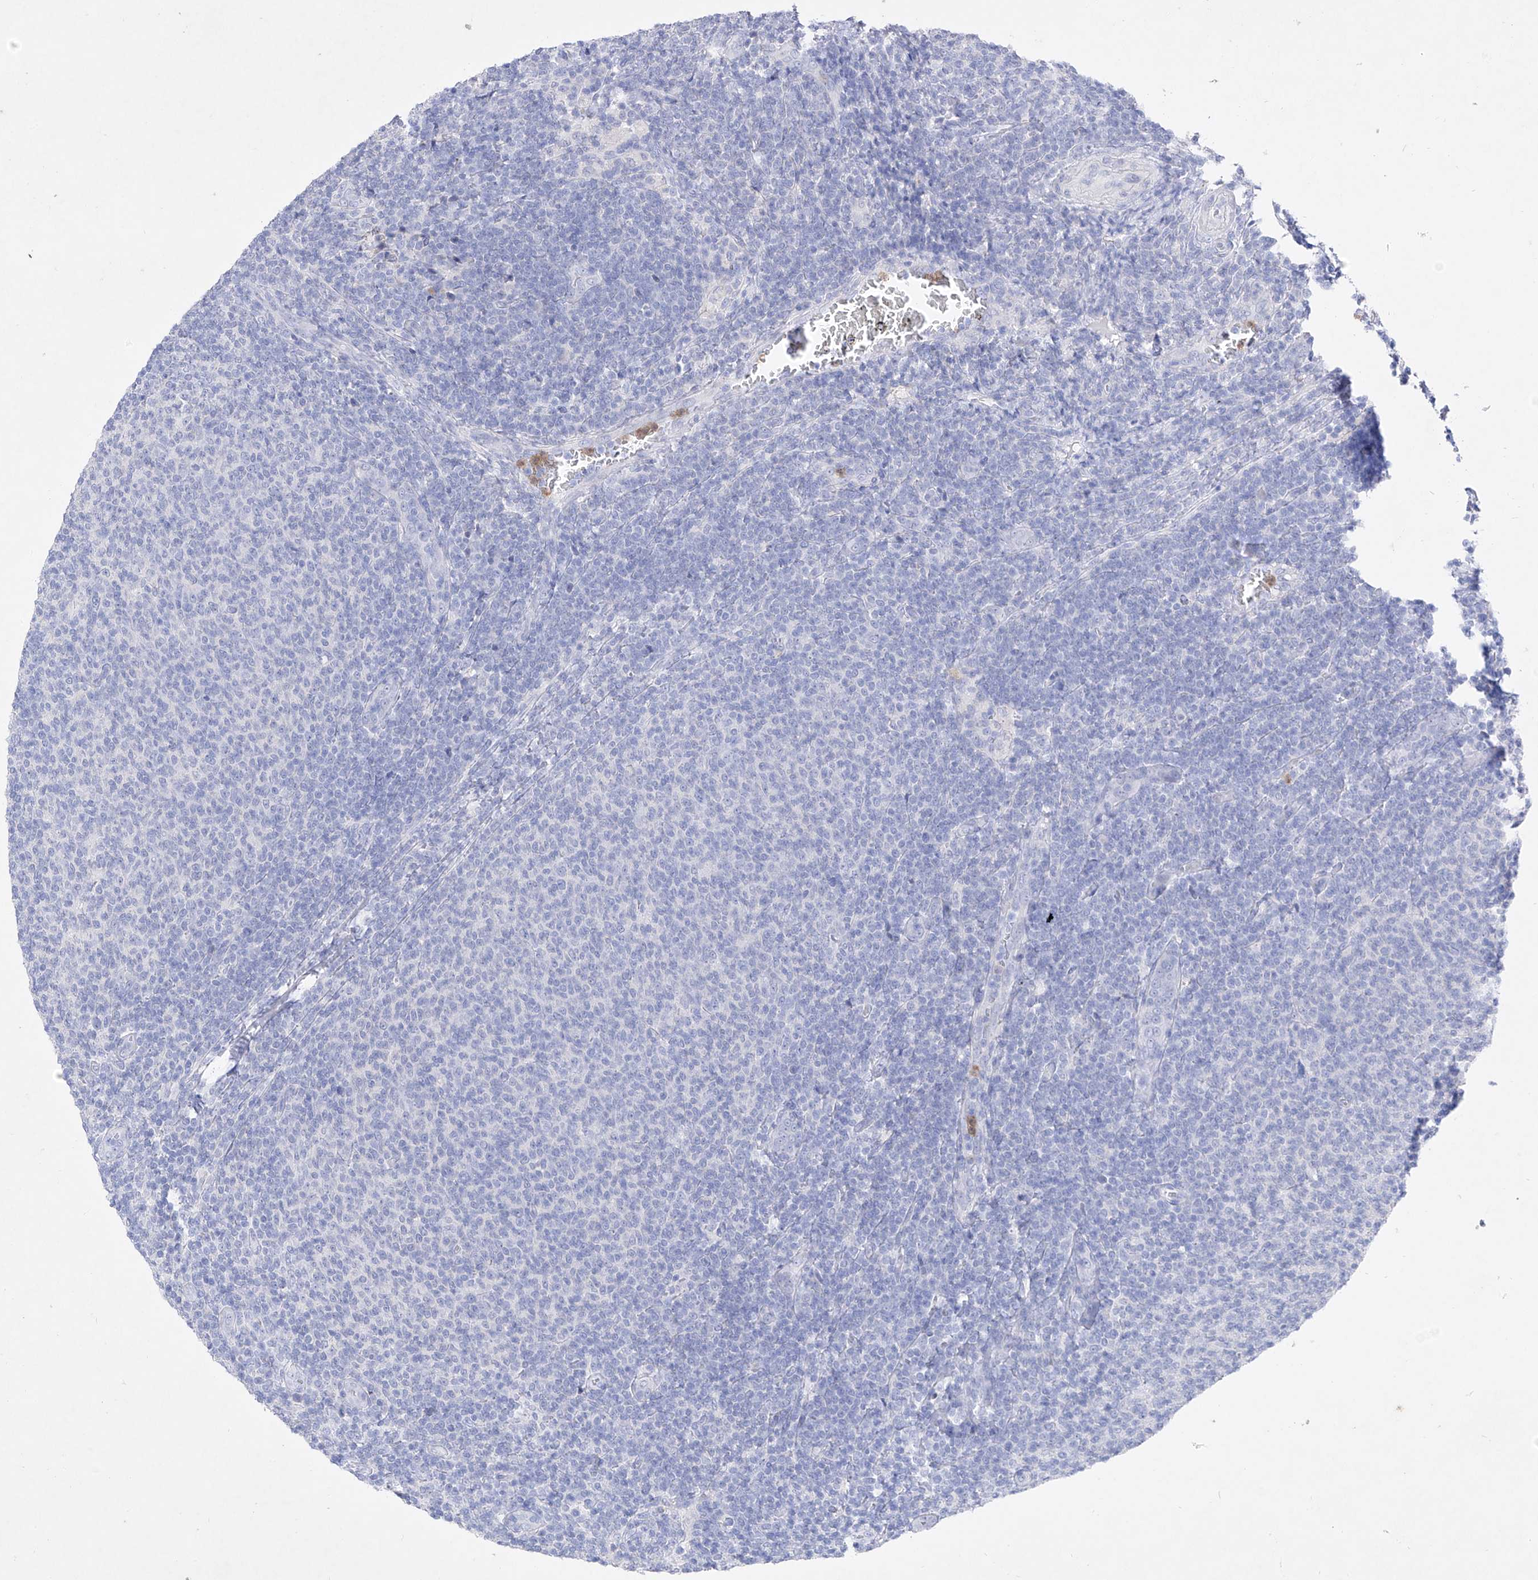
{"staining": {"intensity": "negative", "quantity": "none", "location": "none"}, "tissue": "lymphoma", "cell_type": "Tumor cells", "image_type": "cancer", "snomed": [{"axis": "morphology", "description": "Malignant lymphoma, non-Hodgkin's type, Low grade"}, {"axis": "topography", "description": "Lymph node"}], "caption": "IHC of low-grade malignant lymphoma, non-Hodgkin's type demonstrates no positivity in tumor cells.", "gene": "TM7SF2", "patient": {"sex": "male", "age": 66}}